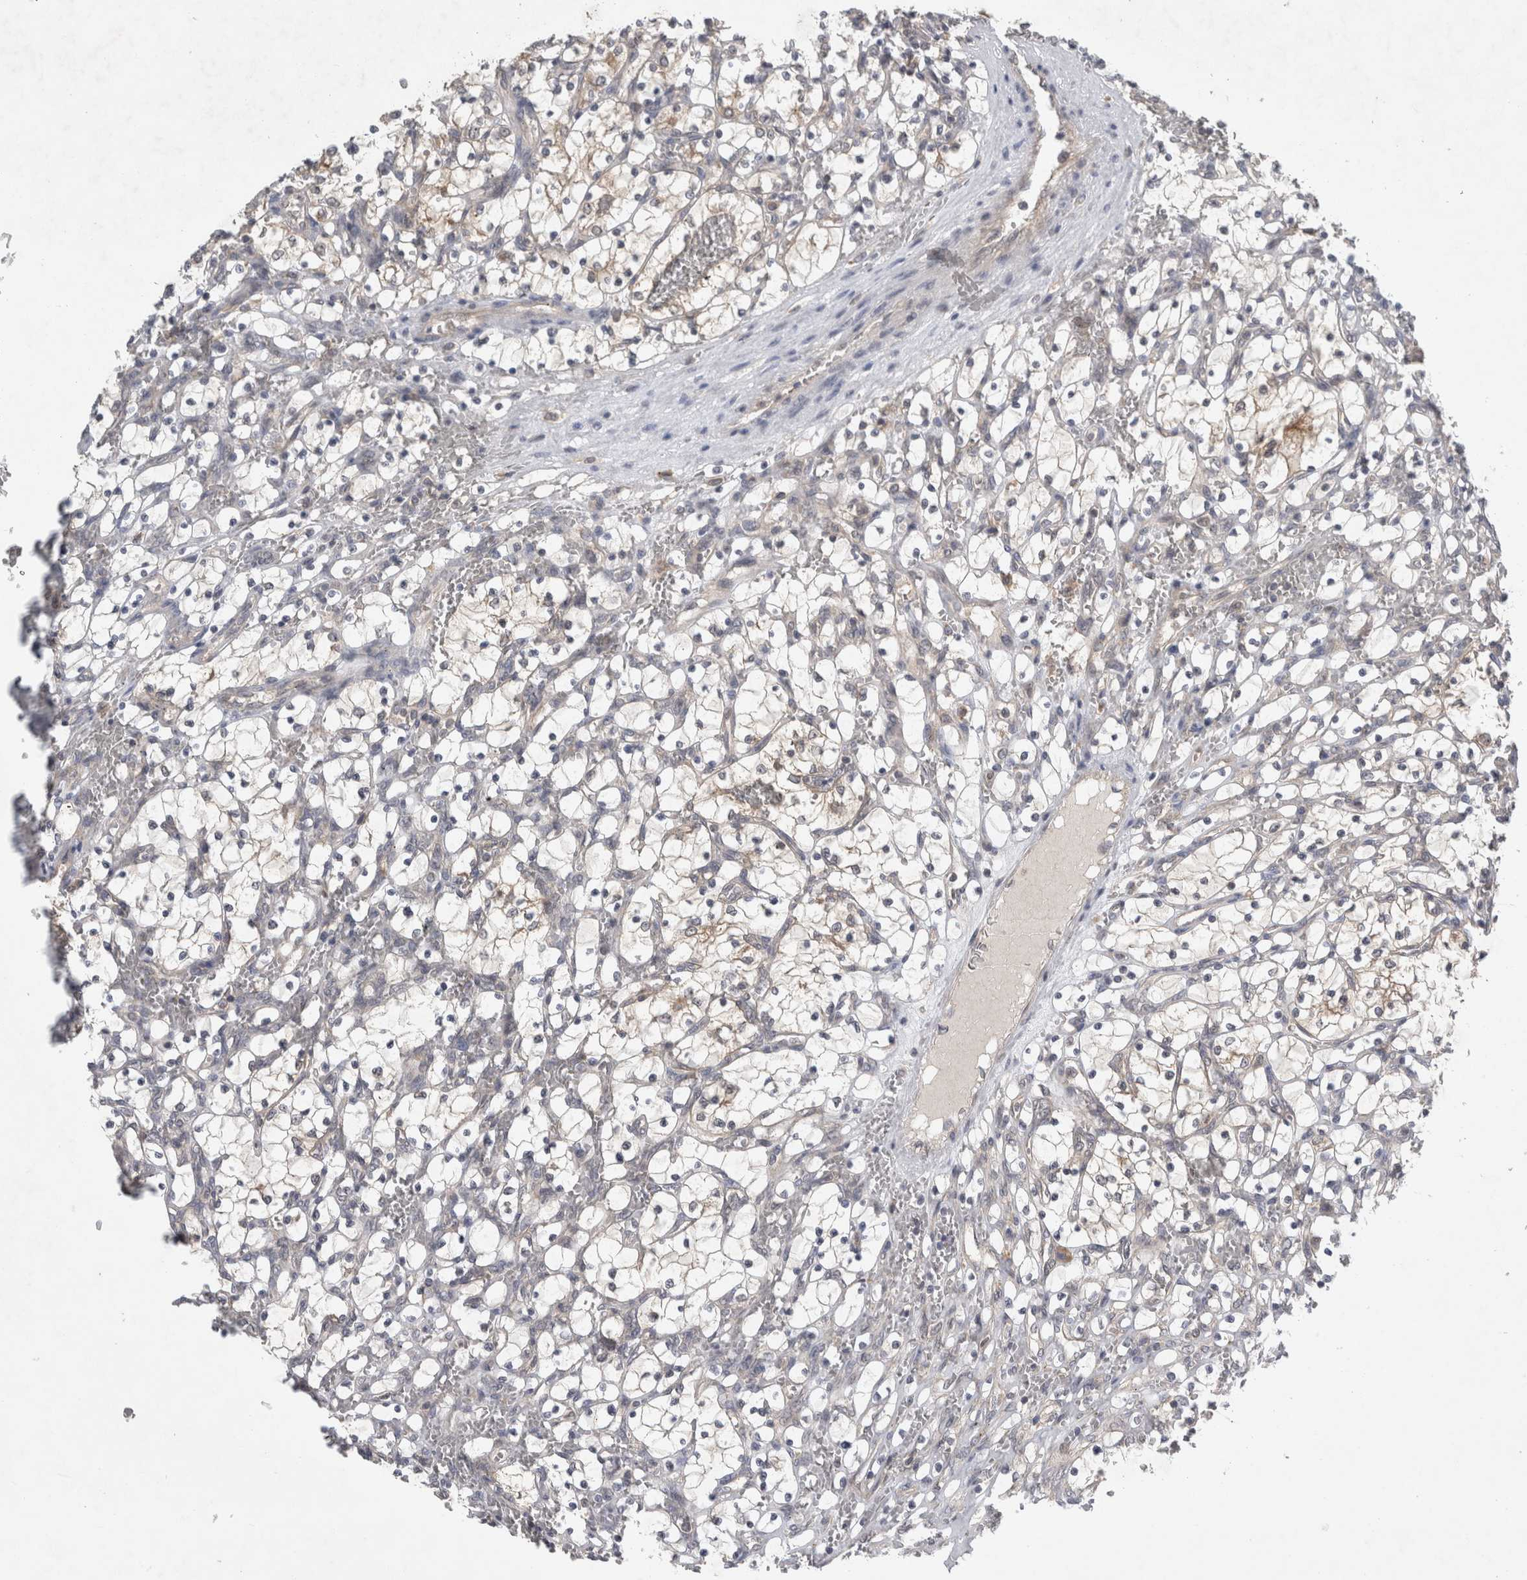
{"staining": {"intensity": "negative", "quantity": "none", "location": "none"}, "tissue": "renal cancer", "cell_type": "Tumor cells", "image_type": "cancer", "snomed": [{"axis": "morphology", "description": "Adenocarcinoma, NOS"}, {"axis": "topography", "description": "Kidney"}], "caption": "Histopathology image shows no protein staining in tumor cells of renal cancer (adenocarcinoma) tissue.", "gene": "AASDHPPT", "patient": {"sex": "female", "age": 69}}